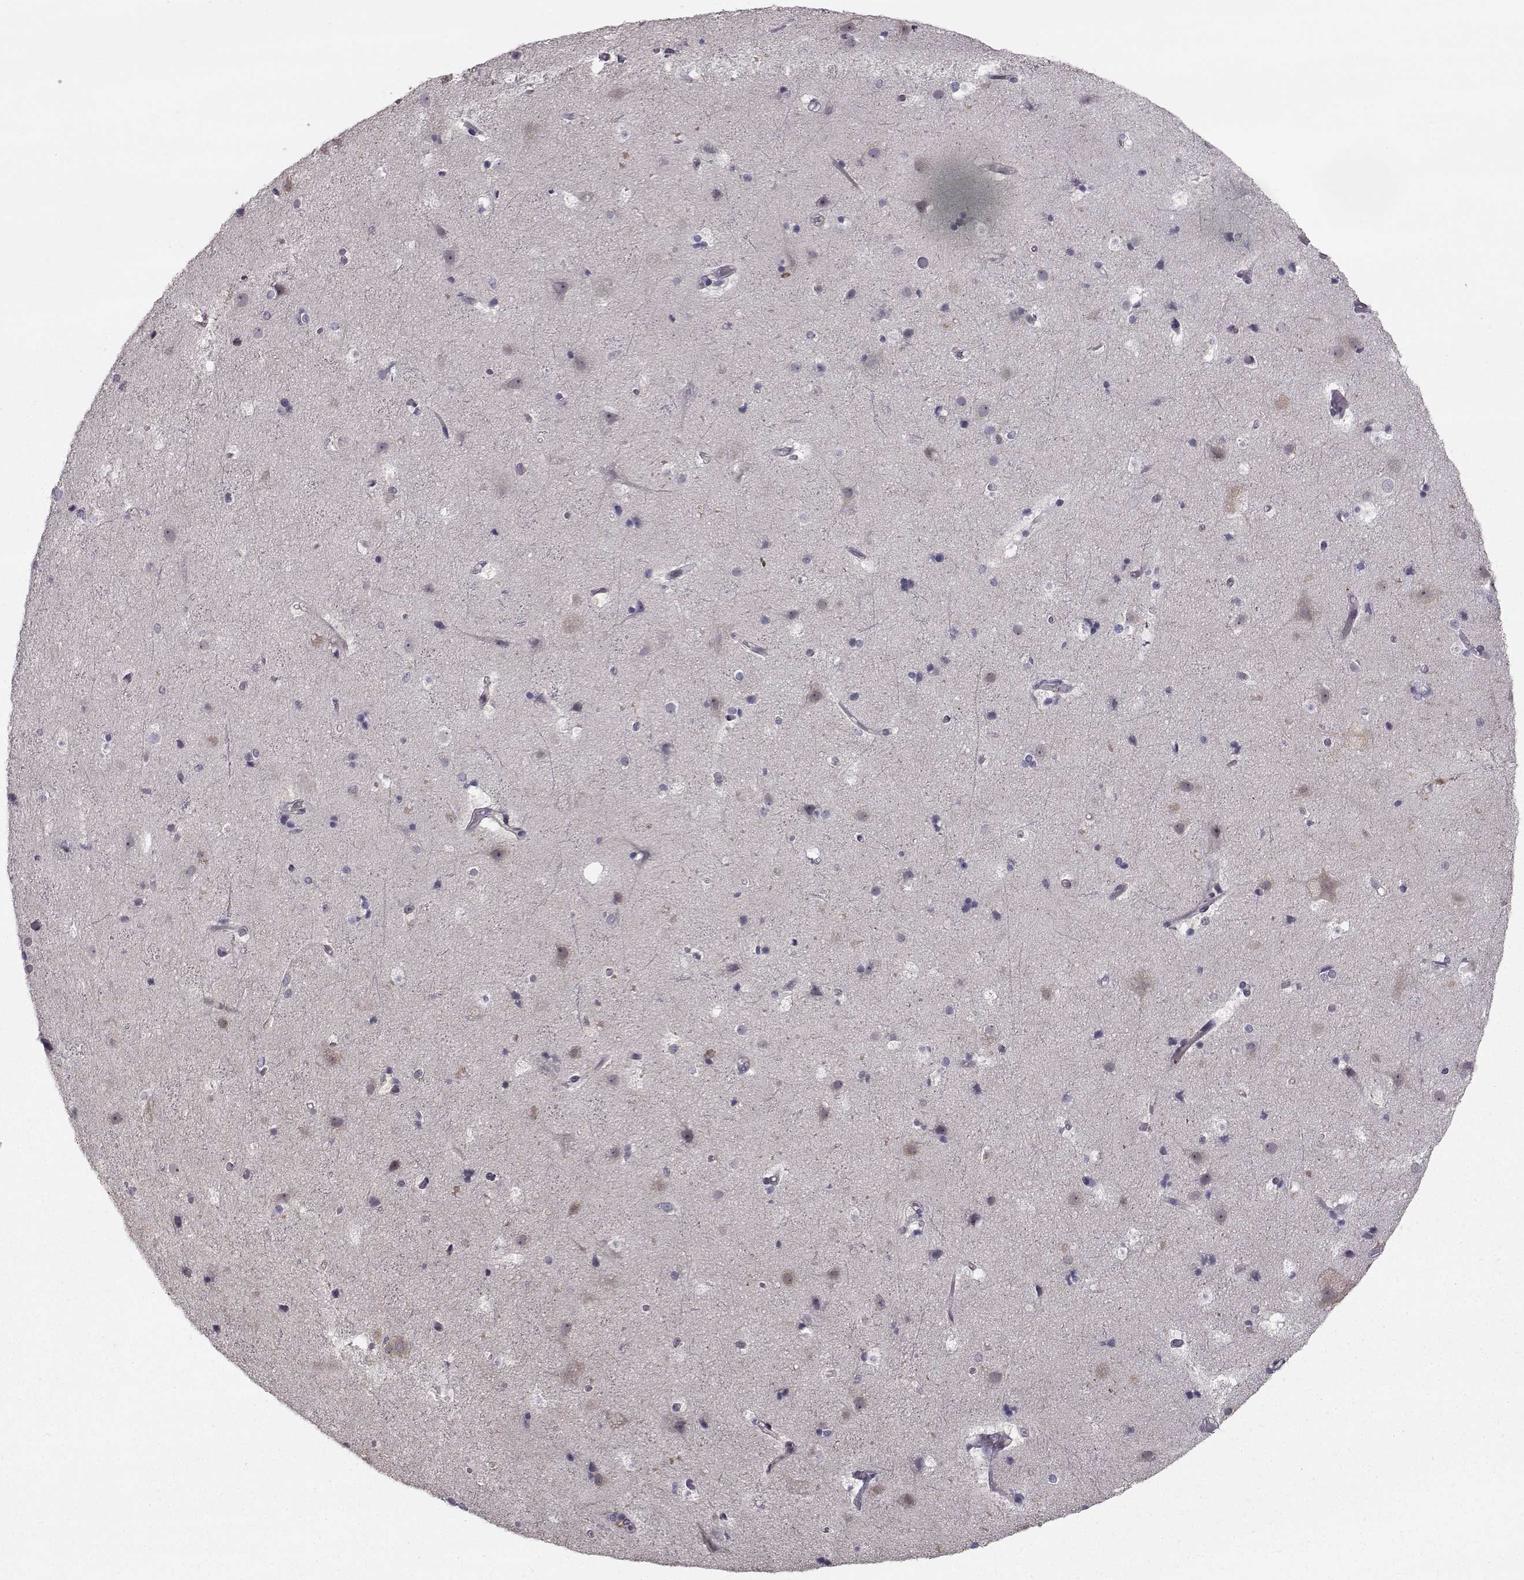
{"staining": {"intensity": "negative", "quantity": "none", "location": "none"}, "tissue": "cerebral cortex", "cell_type": "Endothelial cells", "image_type": "normal", "snomed": [{"axis": "morphology", "description": "Normal tissue, NOS"}, {"axis": "topography", "description": "Cerebral cortex"}], "caption": "Immunohistochemistry of normal human cerebral cortex displays no staining in endothelial cells.", "gene": "HSP90AB1", "patient": {"sex": "female", "age": 52}}